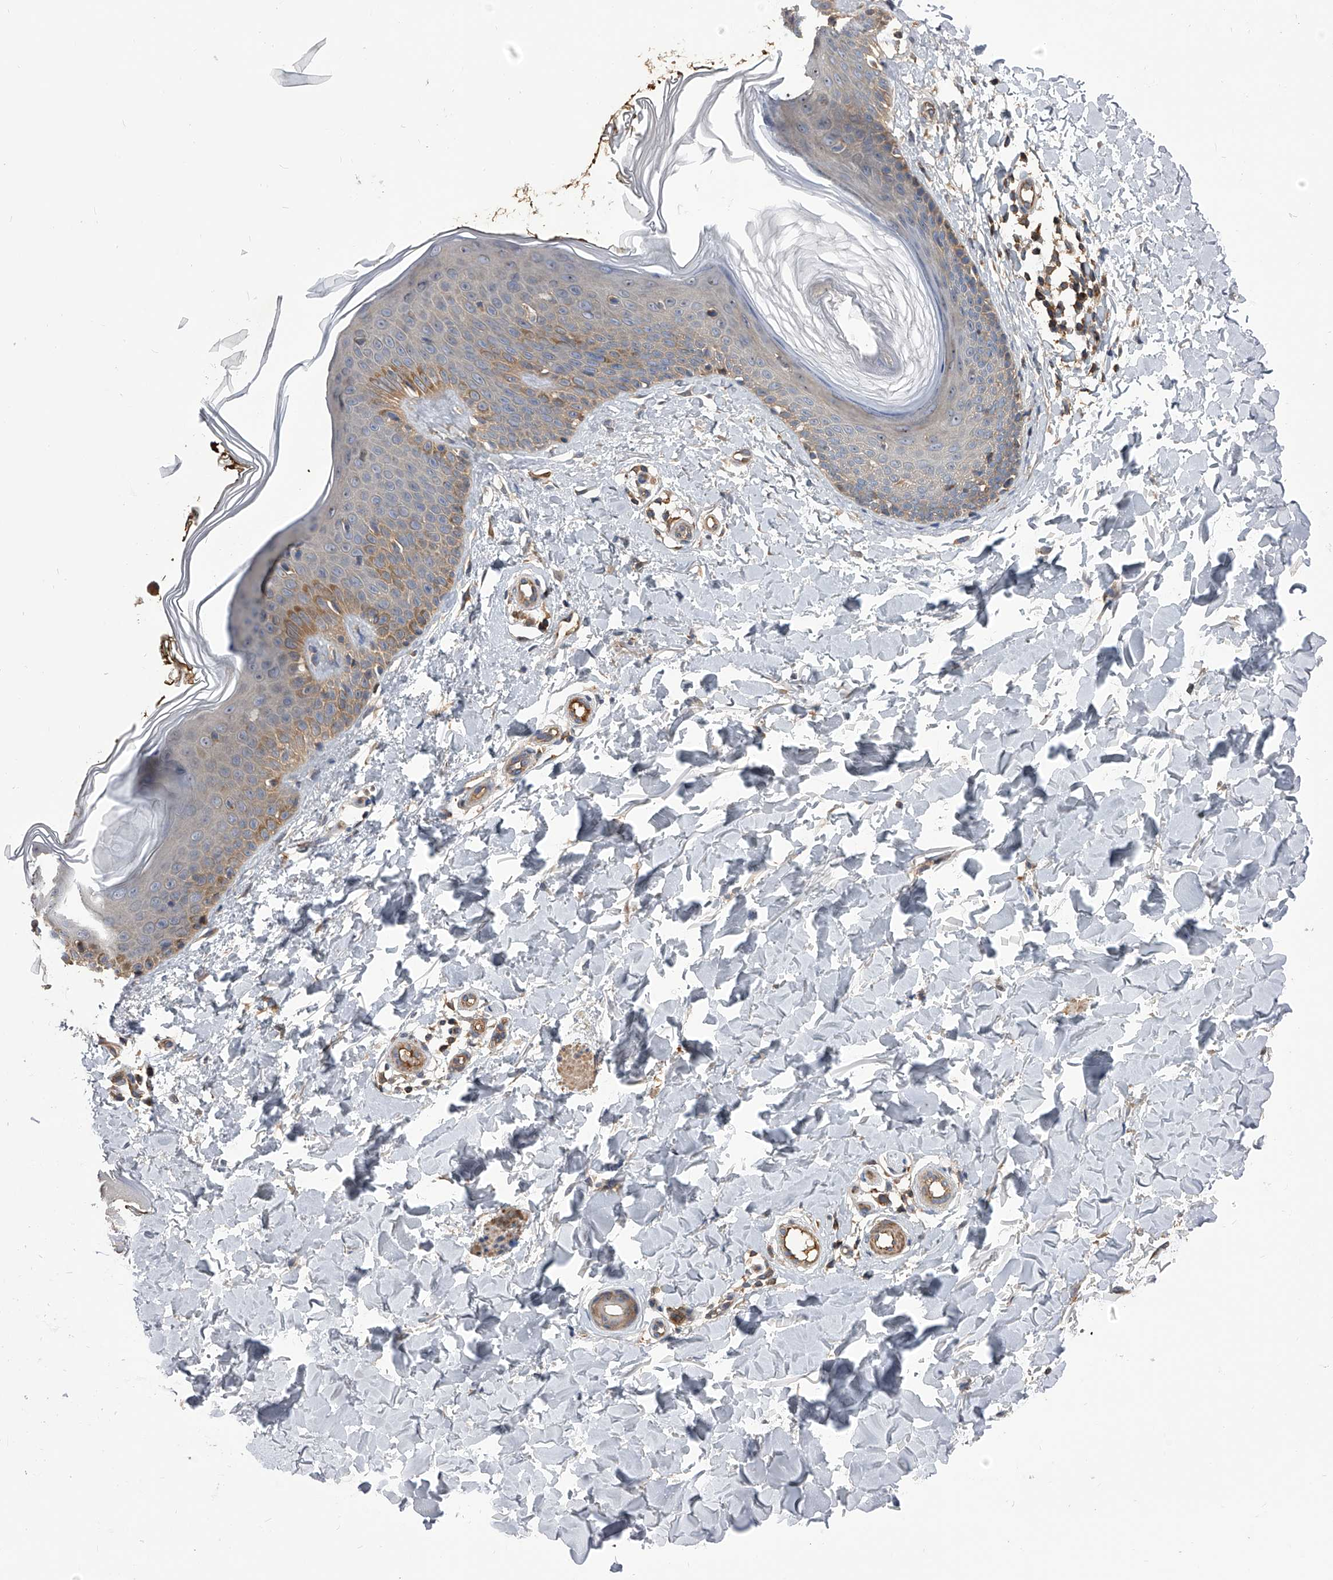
{"staining": {"intensity": "weak", "quantity": ">75%", "location": "cytoplasmic/membranous"}, "tissue": "skin", "cell_type": "Fibroblasts", "image_type": "normal", "snomed": [{"axis": "morphology", "description": "Normal tissue, NOS"}, {"axis": "topography", "description": "Skin"}], "caption": "The histopathology image reveals immunohistochemical staining of unremarkable skin. There is weak cytoplasmic/membranous positivity is present in approximately >75% of fibroblasts.", "gene": "CUL7", "patient": {"sex": "male", "age": 37}}